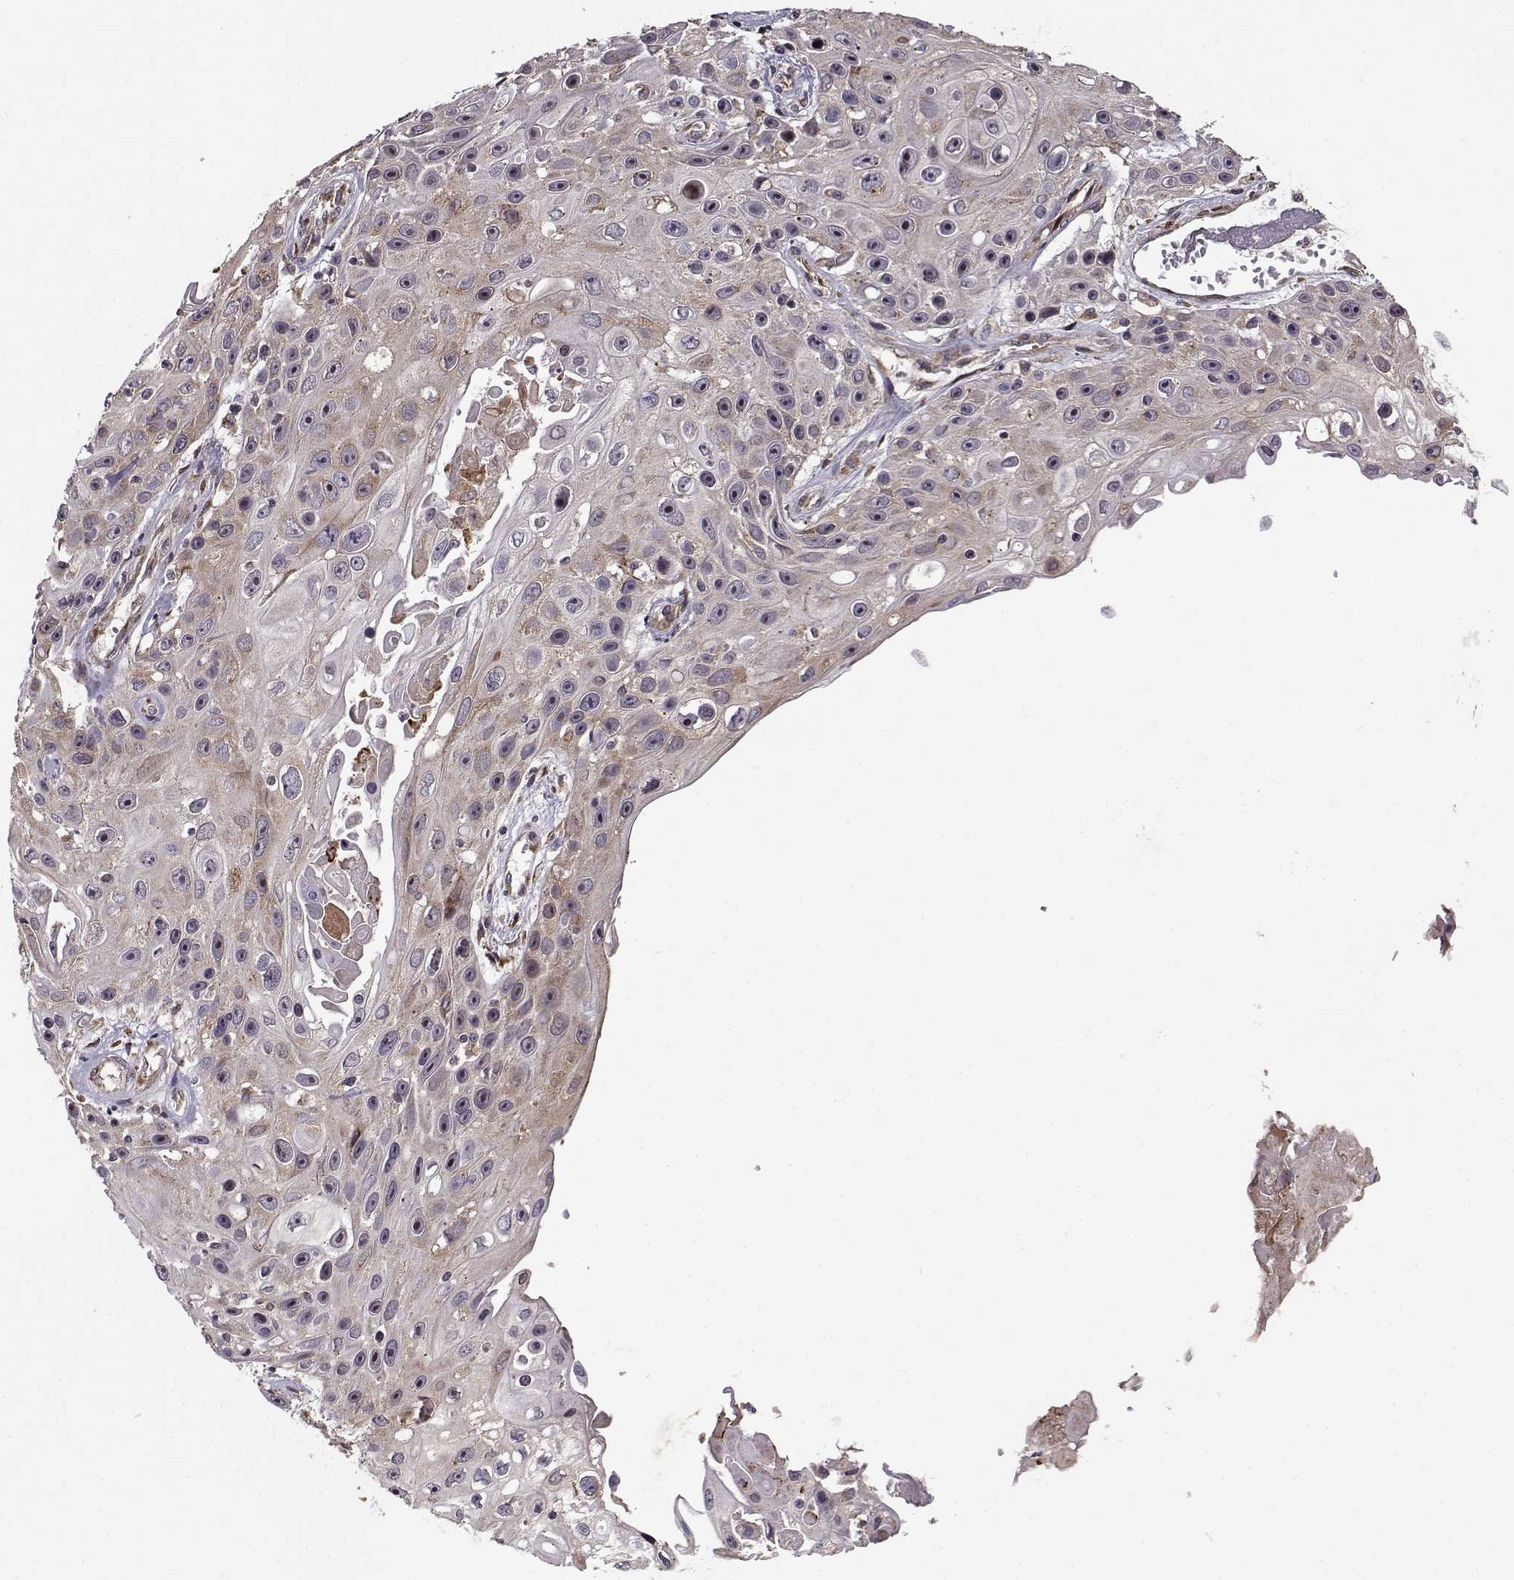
{"staining": {"intensity": "moderate", "quantity": "25%-75%", "location": "cytoplasmic/membranous"}, "tissue": "skin cancer", "cell_type": "Tumor cells", "image_type": "cancer", "snomed": [{"axis": "morphology", "description": "Squamous cell carcinoma, NOS"}, {"axis": "topography", "description": "Skin"}], "caption": "The immunohistochemical stain labels moderate cytoplasmic/membranous staining in tumor cells of skin cancer tissue.", "gene": "RPL31", "patient": {"sex": "male", "age": 82}}